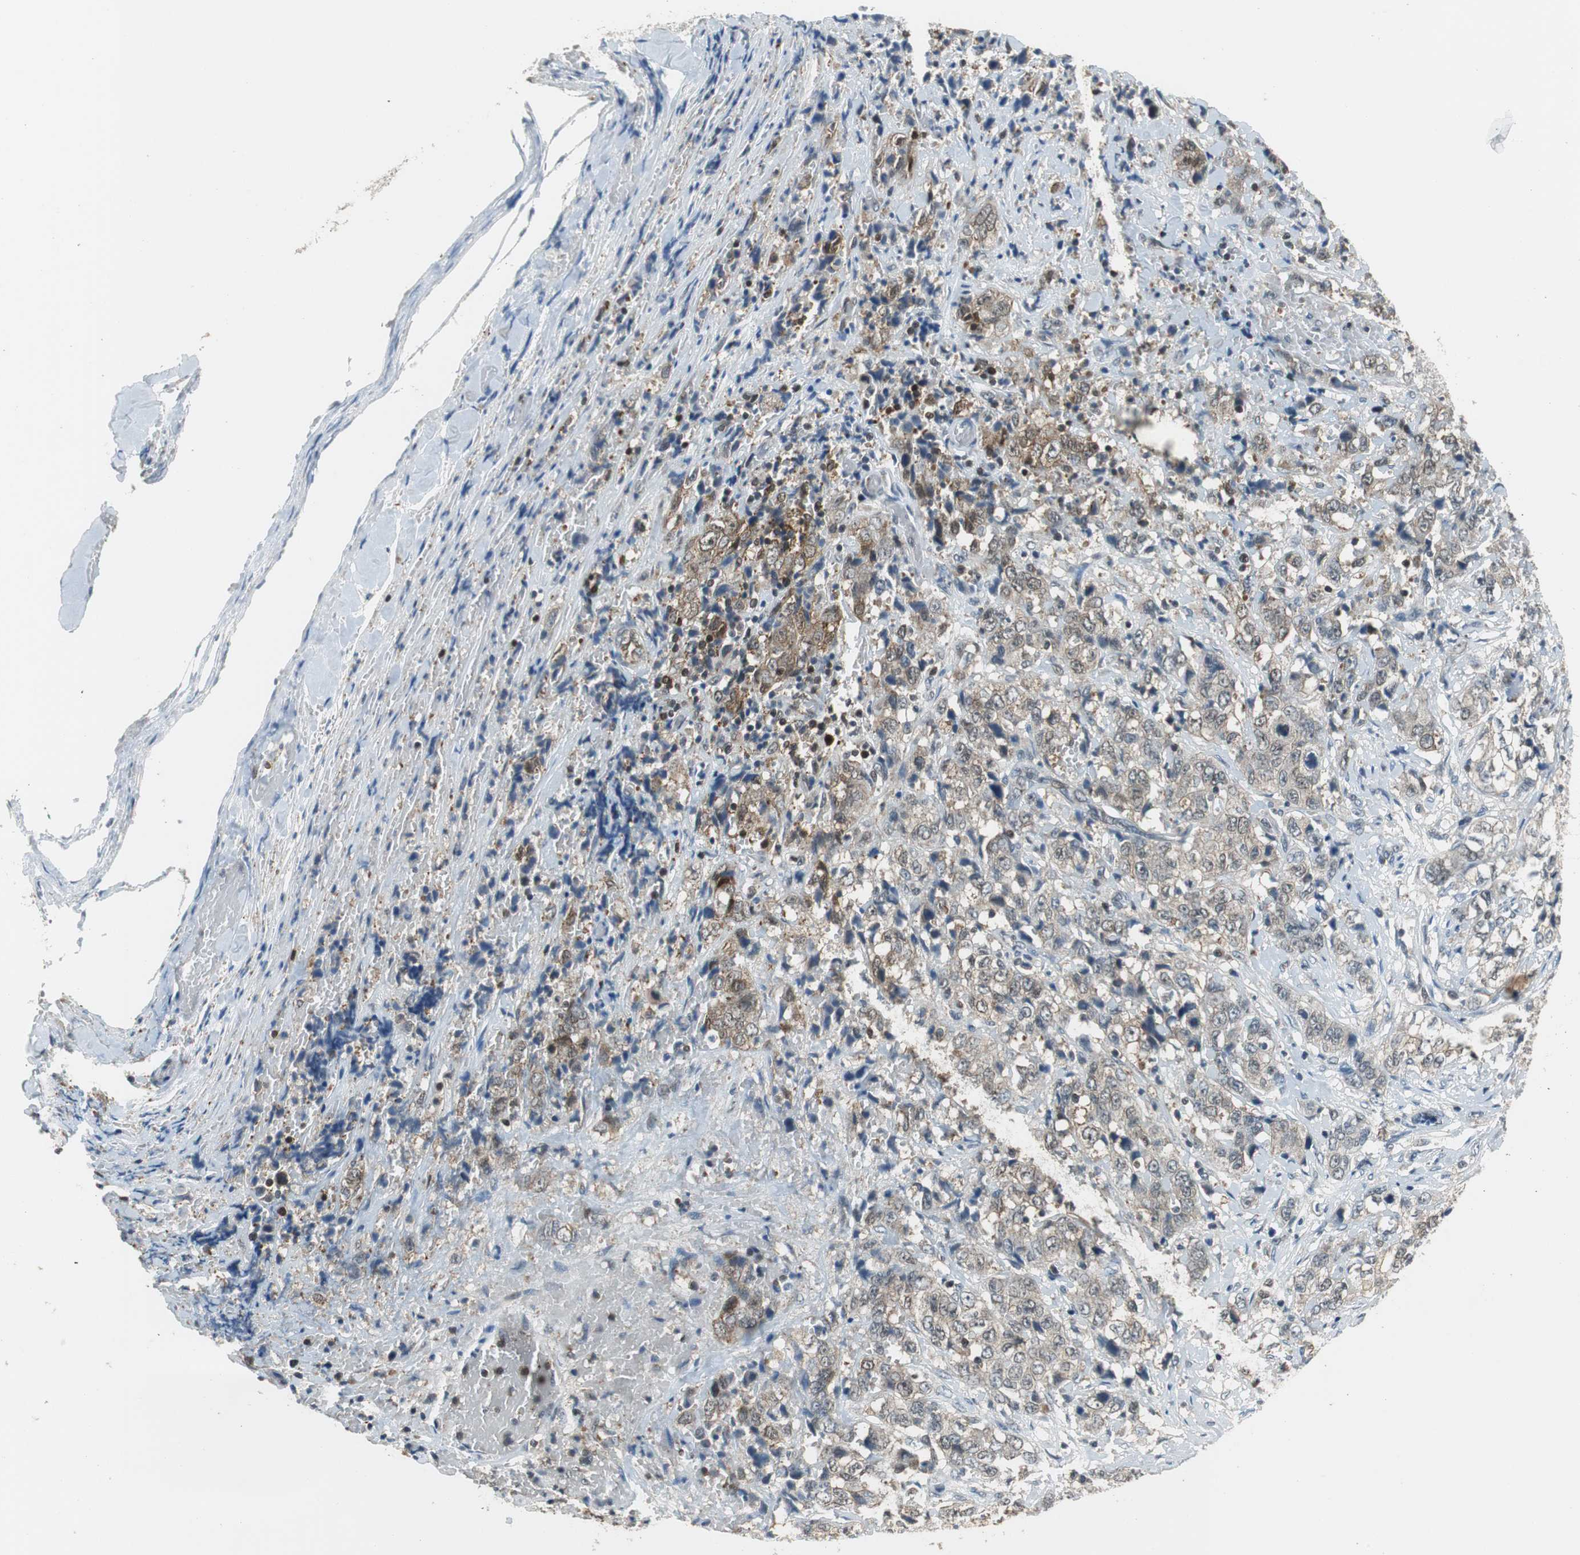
{"staining": {"intensity": "weak", "quantity": ">75%", "location": "cytoplasmic/membranous"}, "tissue": "stomach cancer", "cell_type": "Tumor cells", "image_type": "cancer", "snomed": [{"axis": "morphology", "description": "Adenocarcinoma, NOS"}, {"axis": "topography", "description": "Stomach"}], "caption": "Weak cytoplasmic/membranous positivity for a protein is present in about >75% of tumor cells of stomach cancer using immunohistochemistry (IHC).", "gene": "GSDMD", "patient": {"sex": "male", "age": 48}}